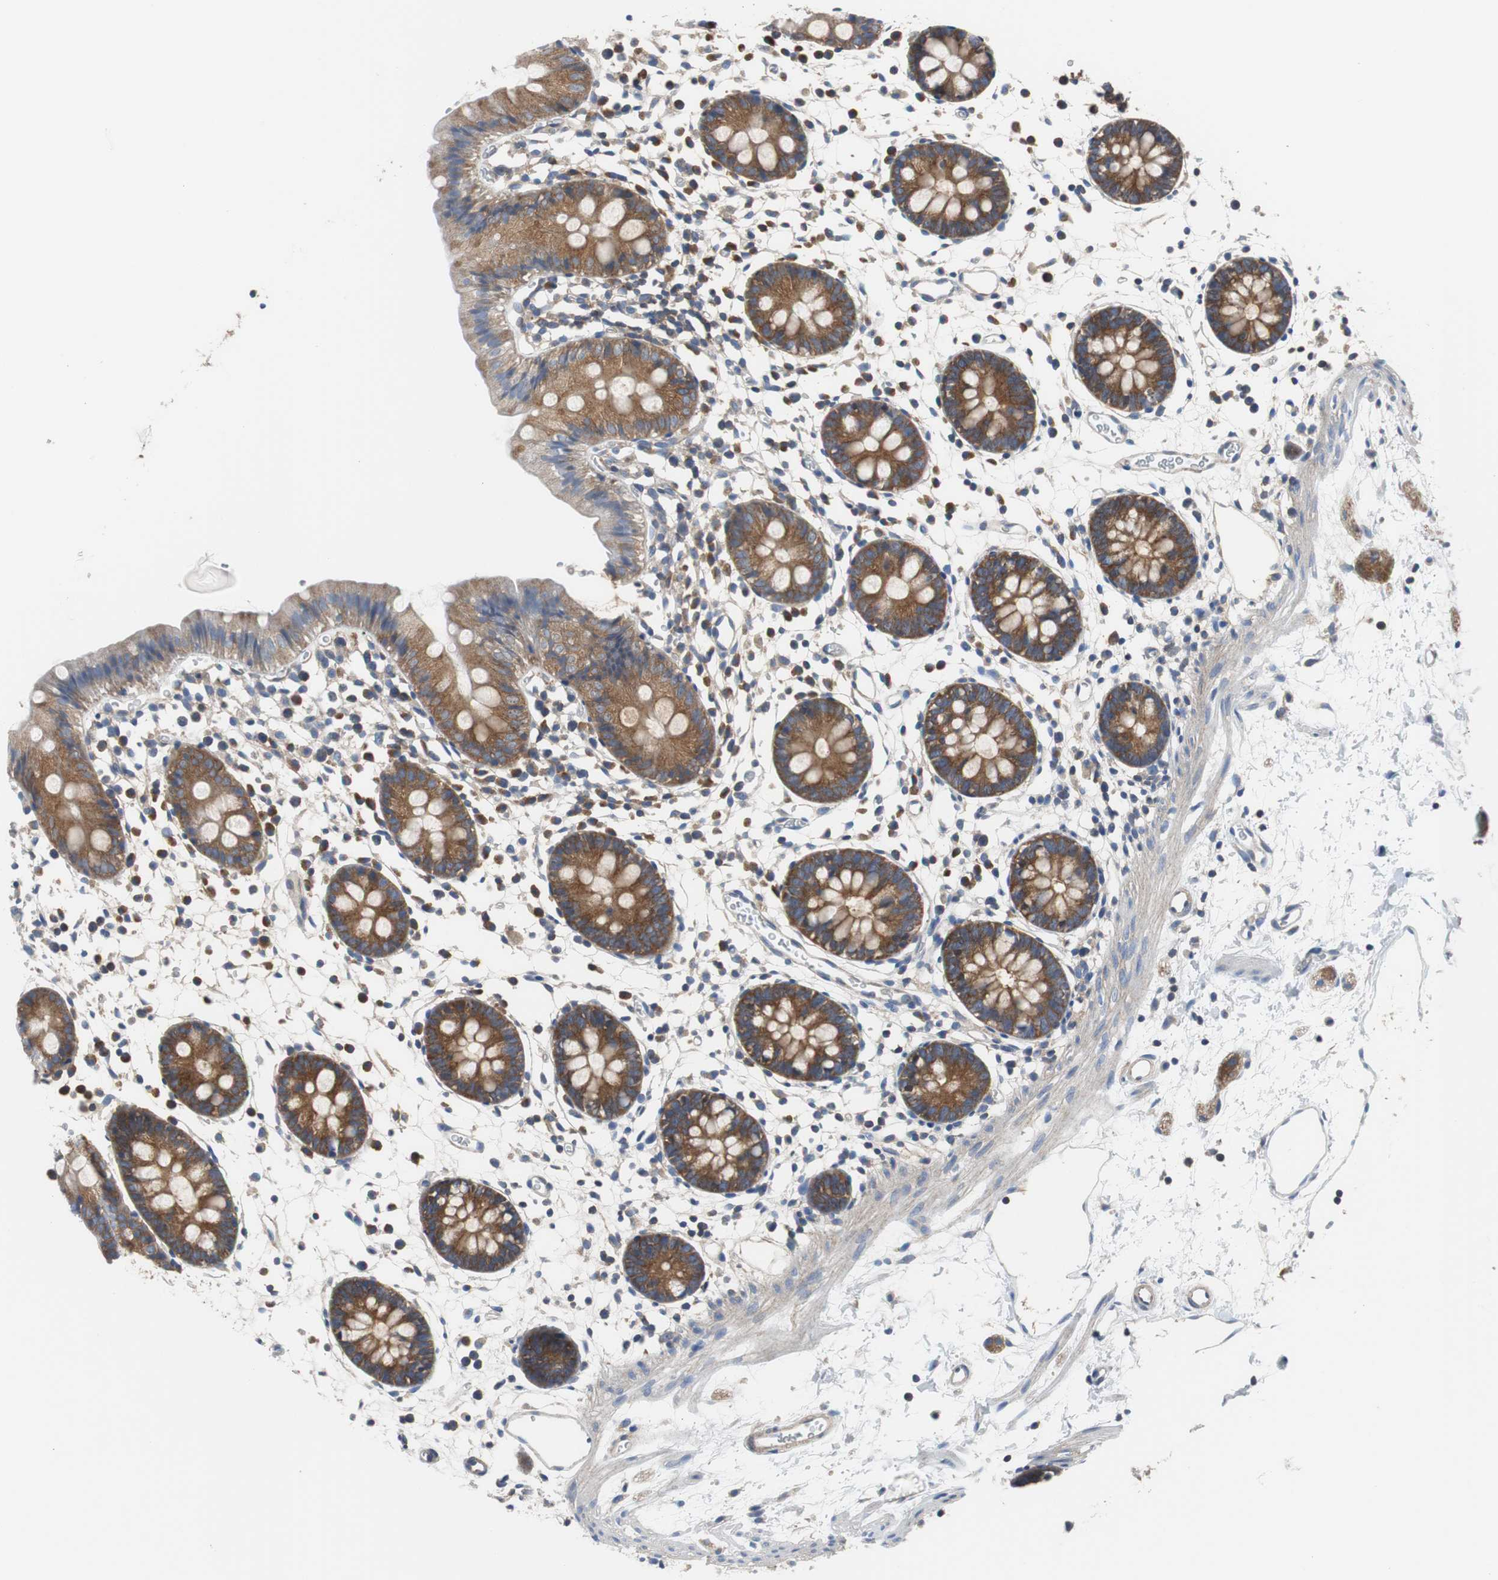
{"staining": {"intensity": "negative", "quantity": "none", "location": "none"}, "tissue": "colon", "cell_type": "Endothelial cells", "image_type": "normal", "snomed": [{"axis": "morphology", "description": "Normal tissue, NOS"}, {"axis": "morphology", "description": "Adenocarcinoma, NOS"}, {"axis": "topography", "description": "Colon"}, {"axis": "topography", "description": "Peripheral nerve tissue"}], "caption": "An immunohistochemistry (IHC) image of normal colon is shown. There is no staining in endothelial cells of colon. (Immunohistochemistry, brightfield microscopy, high magnification).", "gene": "BRAF", "patient": {"sex": "male", "age": 14}}